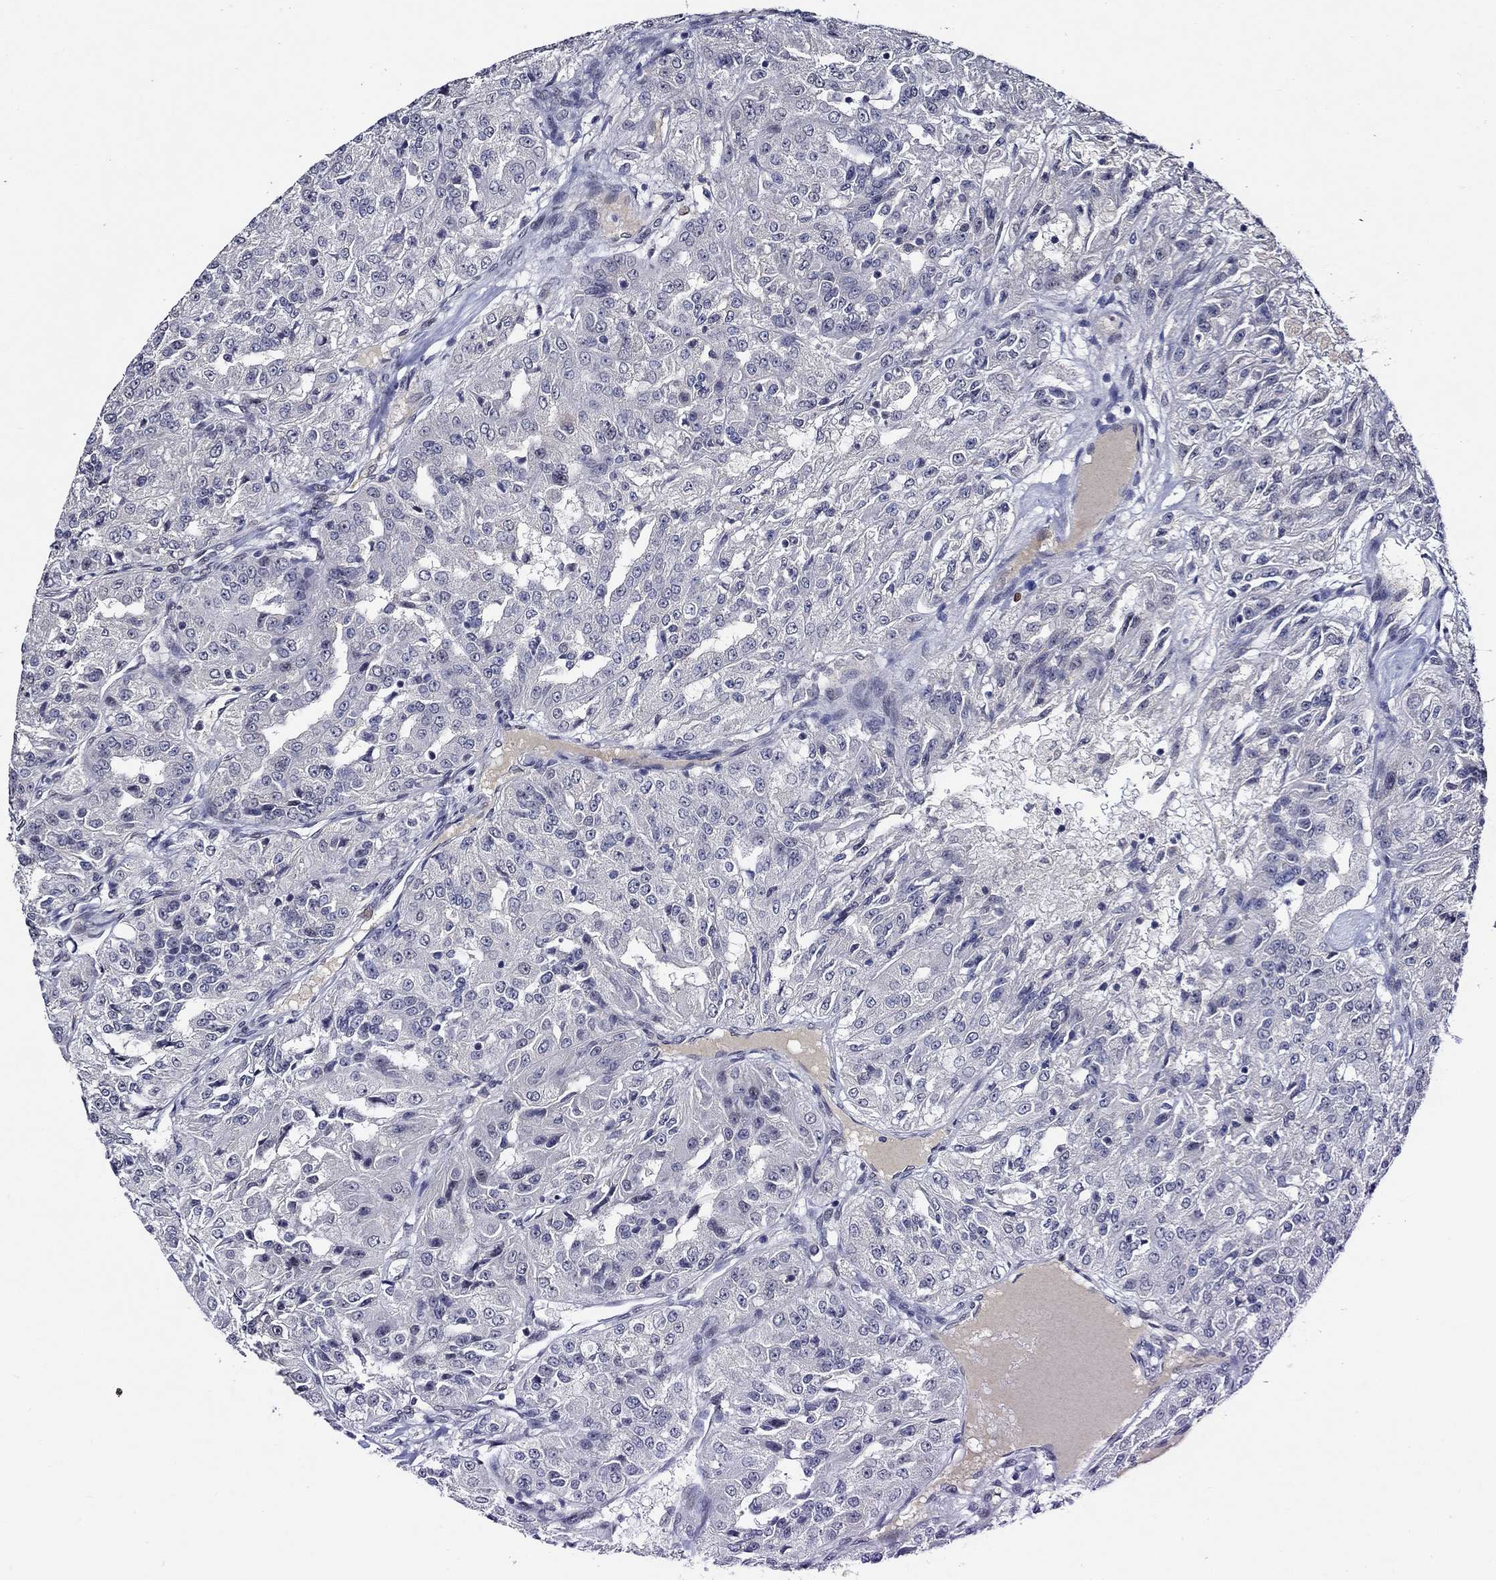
{"staining": {"intensity": "negative", "quantity": "none", "location": "none"}, "tissue": "renal cancer", "cell_type": "Tumor cells", "image_type": "cancer", "snomed": [{"axis": "morphology", "description": "Adenocarcinoma, NOS"}, {"axis": "topography", "description": "Kidney"}], "caption": "DAB immunohistochemical staining of renal cancer (adenocarcinoma) shows no significant expression in tumor cells. Nuclei are stained in blue.", "gene": "GATA2", "patient": {"sex": "female", "age": 63}}